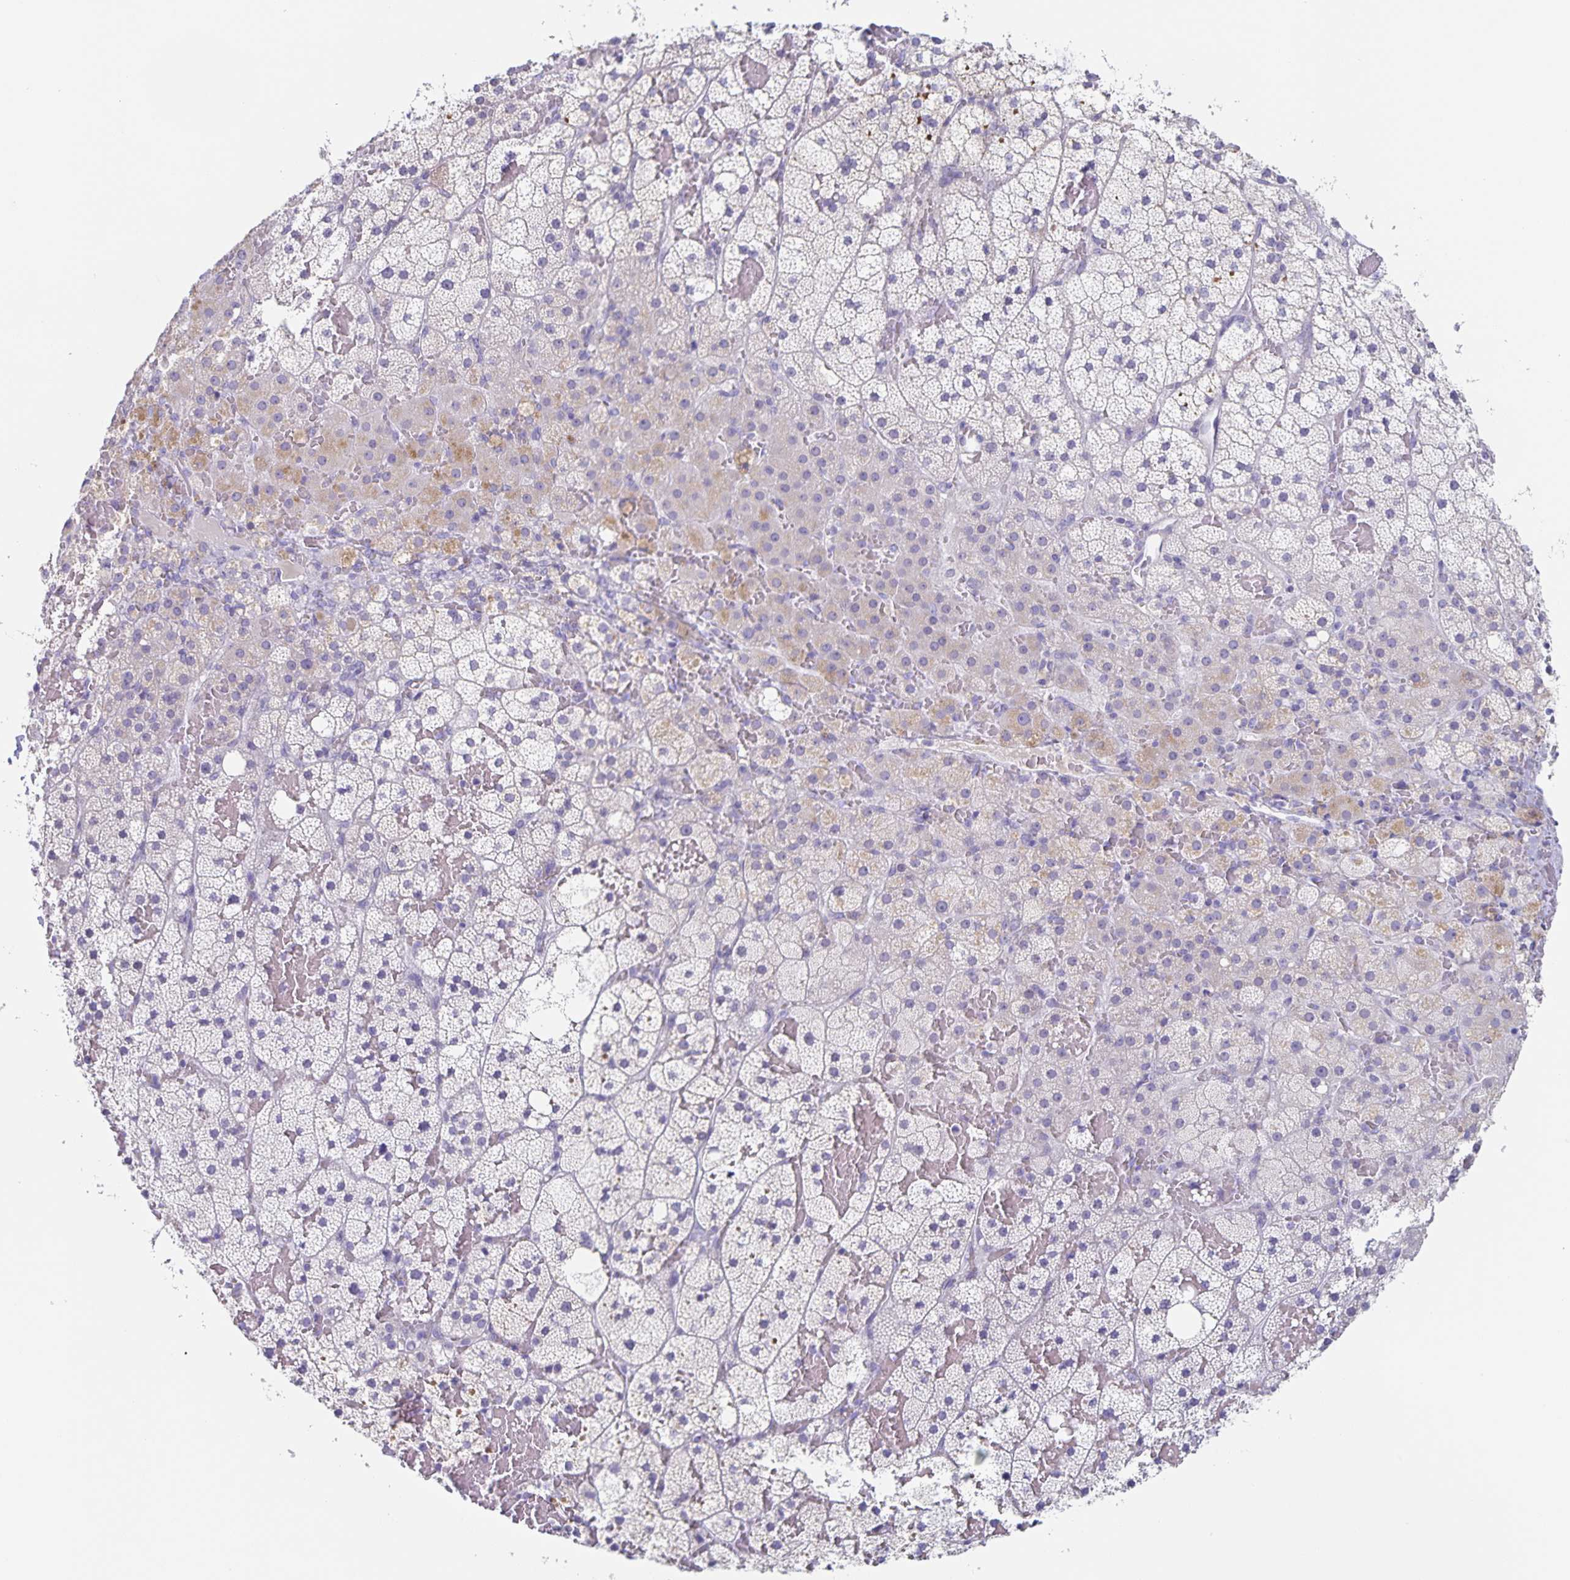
{"staining": {"intensity": "weak", "quantity": "<25%", "location": "cytoplasmic/membranous"}, "tissue": "adrenal gland", "cell_type": "Glandular cells", "image_type": "normal", "snomed": [{"axis": "morphology", "description": "Normal tissue, NOS"}, {"axis": "topography", "description": "Adrenal gland"}], "caption": "Glandular cells show no significant positivity in unremarkable adrenal gland. (DAB (3,3'-diaminobenzidine) immunohistochemistry (IHC), high magnification).", "gene": "RPL36A", "patient": {"sex": "male", "age": 53}}